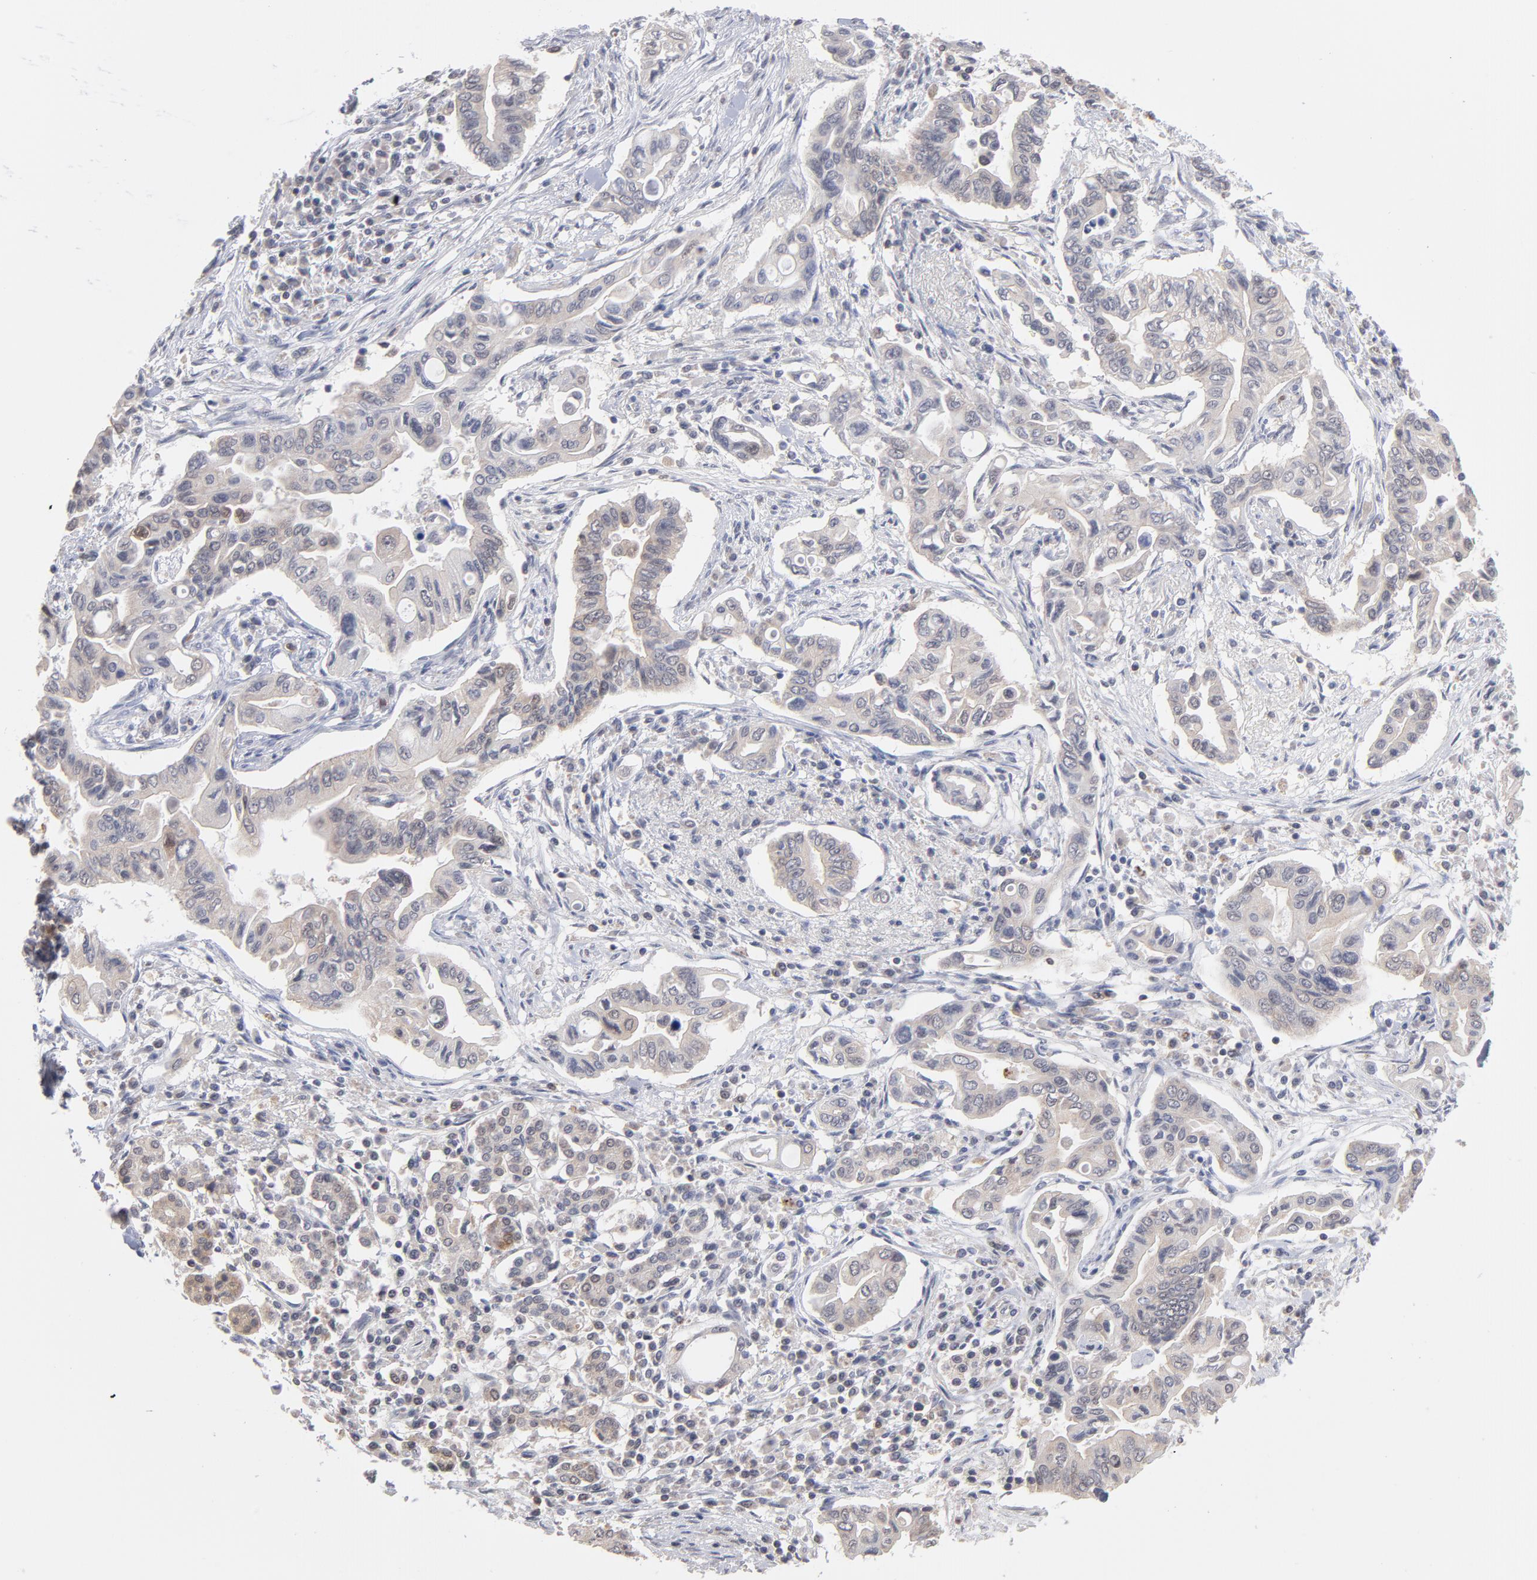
{"staining": {"intensity": "negative", "quantity": "none", "location": "none"}, "tissue": "pancreatic cancer", "cell_type": "Tumor cells", "image_type": "cancer", "snomed": [{"axis": "morphology", "description": "Adenocarcinoma, NOS"}, {"axis": "topography", "description": "Pancreas"}], "caption": "Tumor cells are negative for brown protein staining in pancreatic cancer (adenocarcinoma). (Stains: DAB immunohistochemistry with hematoxylin counter stain, Microscopy: brightfield microscopy at high magnification).", "gene": "OAS1", "patient": {"sex": "female", "age": 57}}